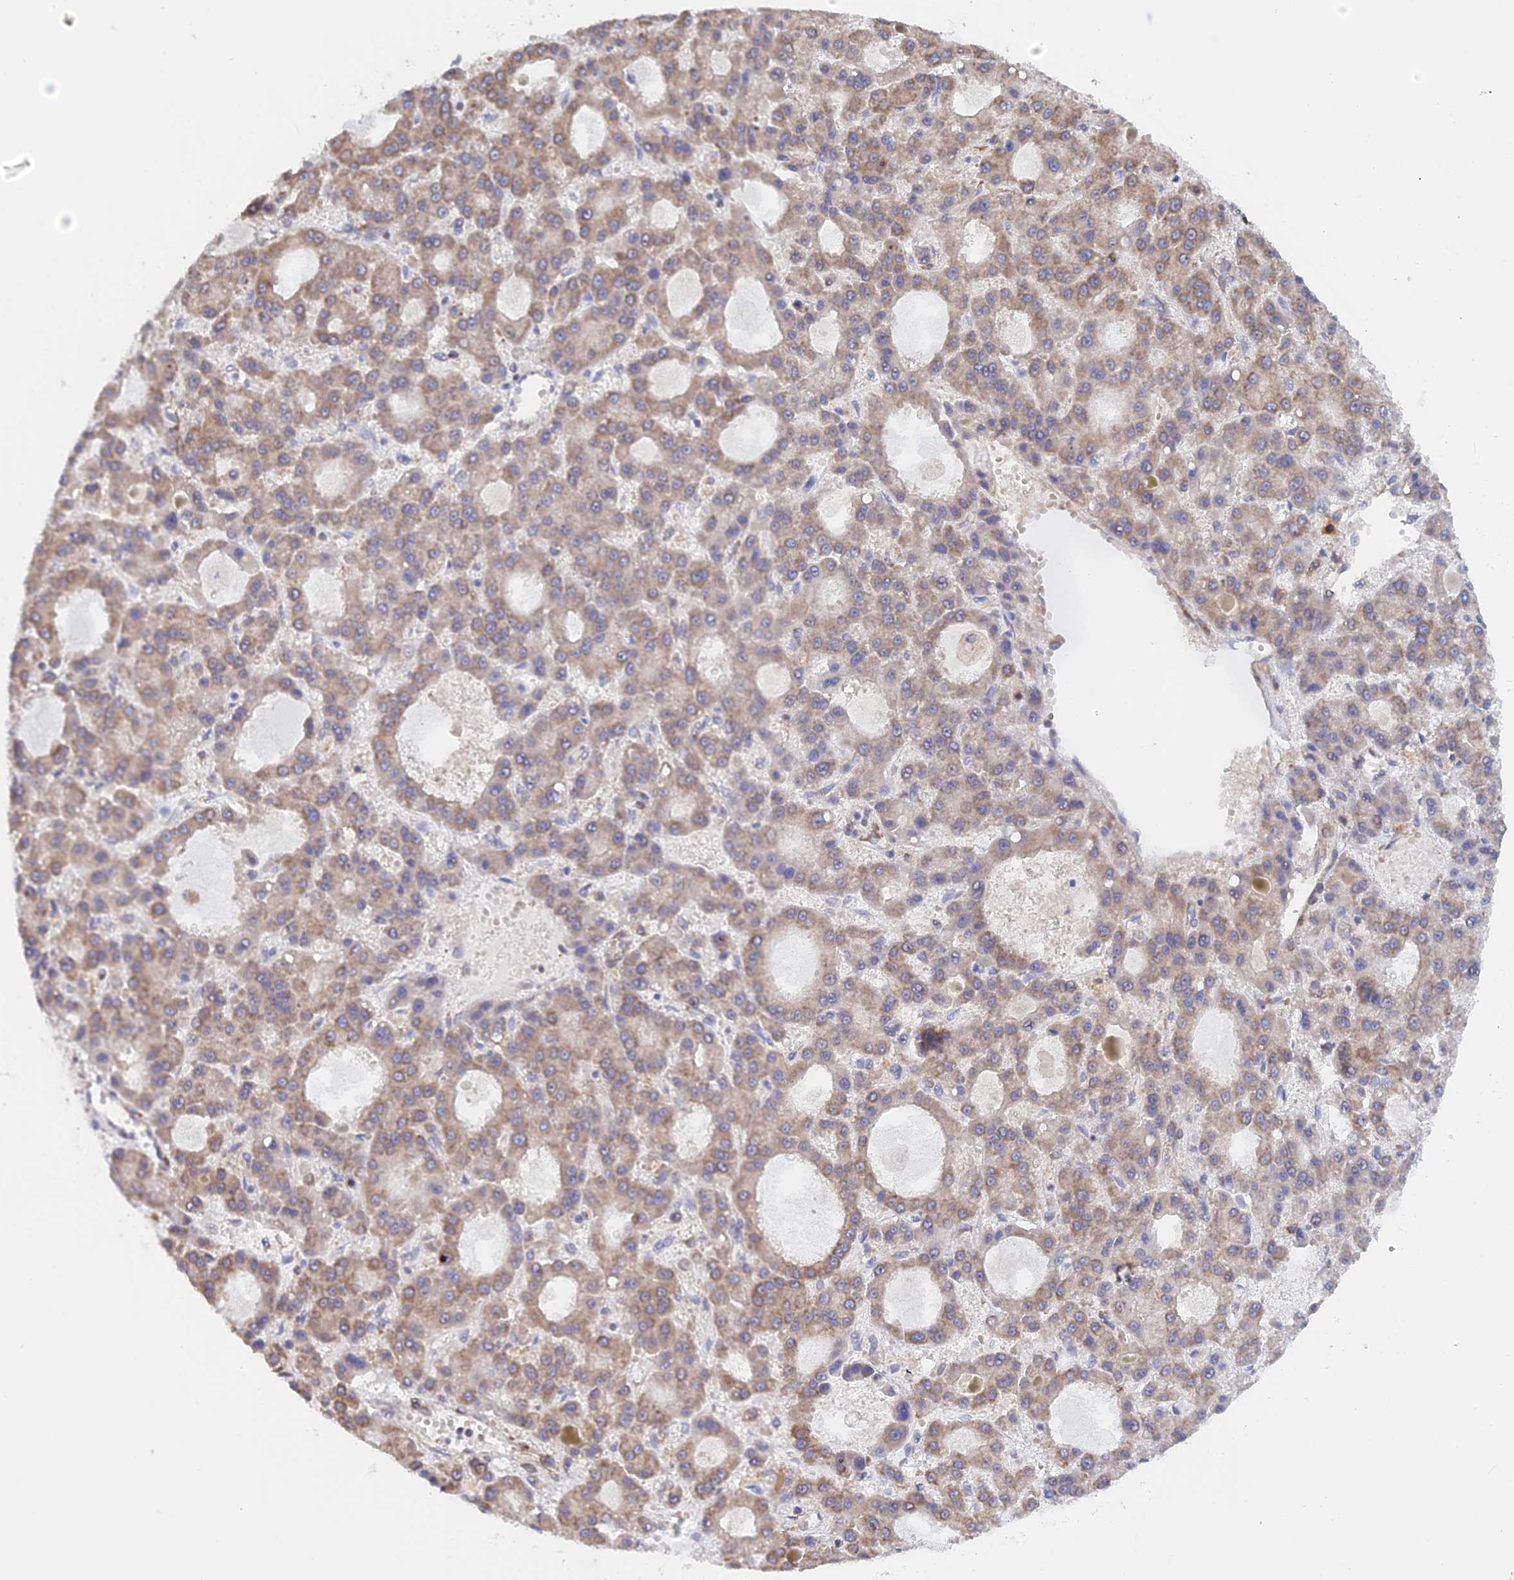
{"staining": {"intensity": "weak", "quantity": ">75%", "location": "cytoplasmic/membranous"}, "tissue": "liver cancer", "cell_type": "Tumor cells", "image_type": "cancer", "snomed": [{"axis": "morphology", "description": "Carcinoma, Hepatocellular, NOS"}, {"axis": "topography", "description": "Liver"}], "caption": "Immunohistochemical staining of human liver cancer (hepatocellular carcinoma) displays weak cytoplasmic/membranous protein staining in approximately >75% of tumor cells. Immunohistochemistry (ihc) stains the protein of interest in brown and the nuclei are stained blue.", "gene": "GMIP", "patient": {"sex": "male", "age": 70}}